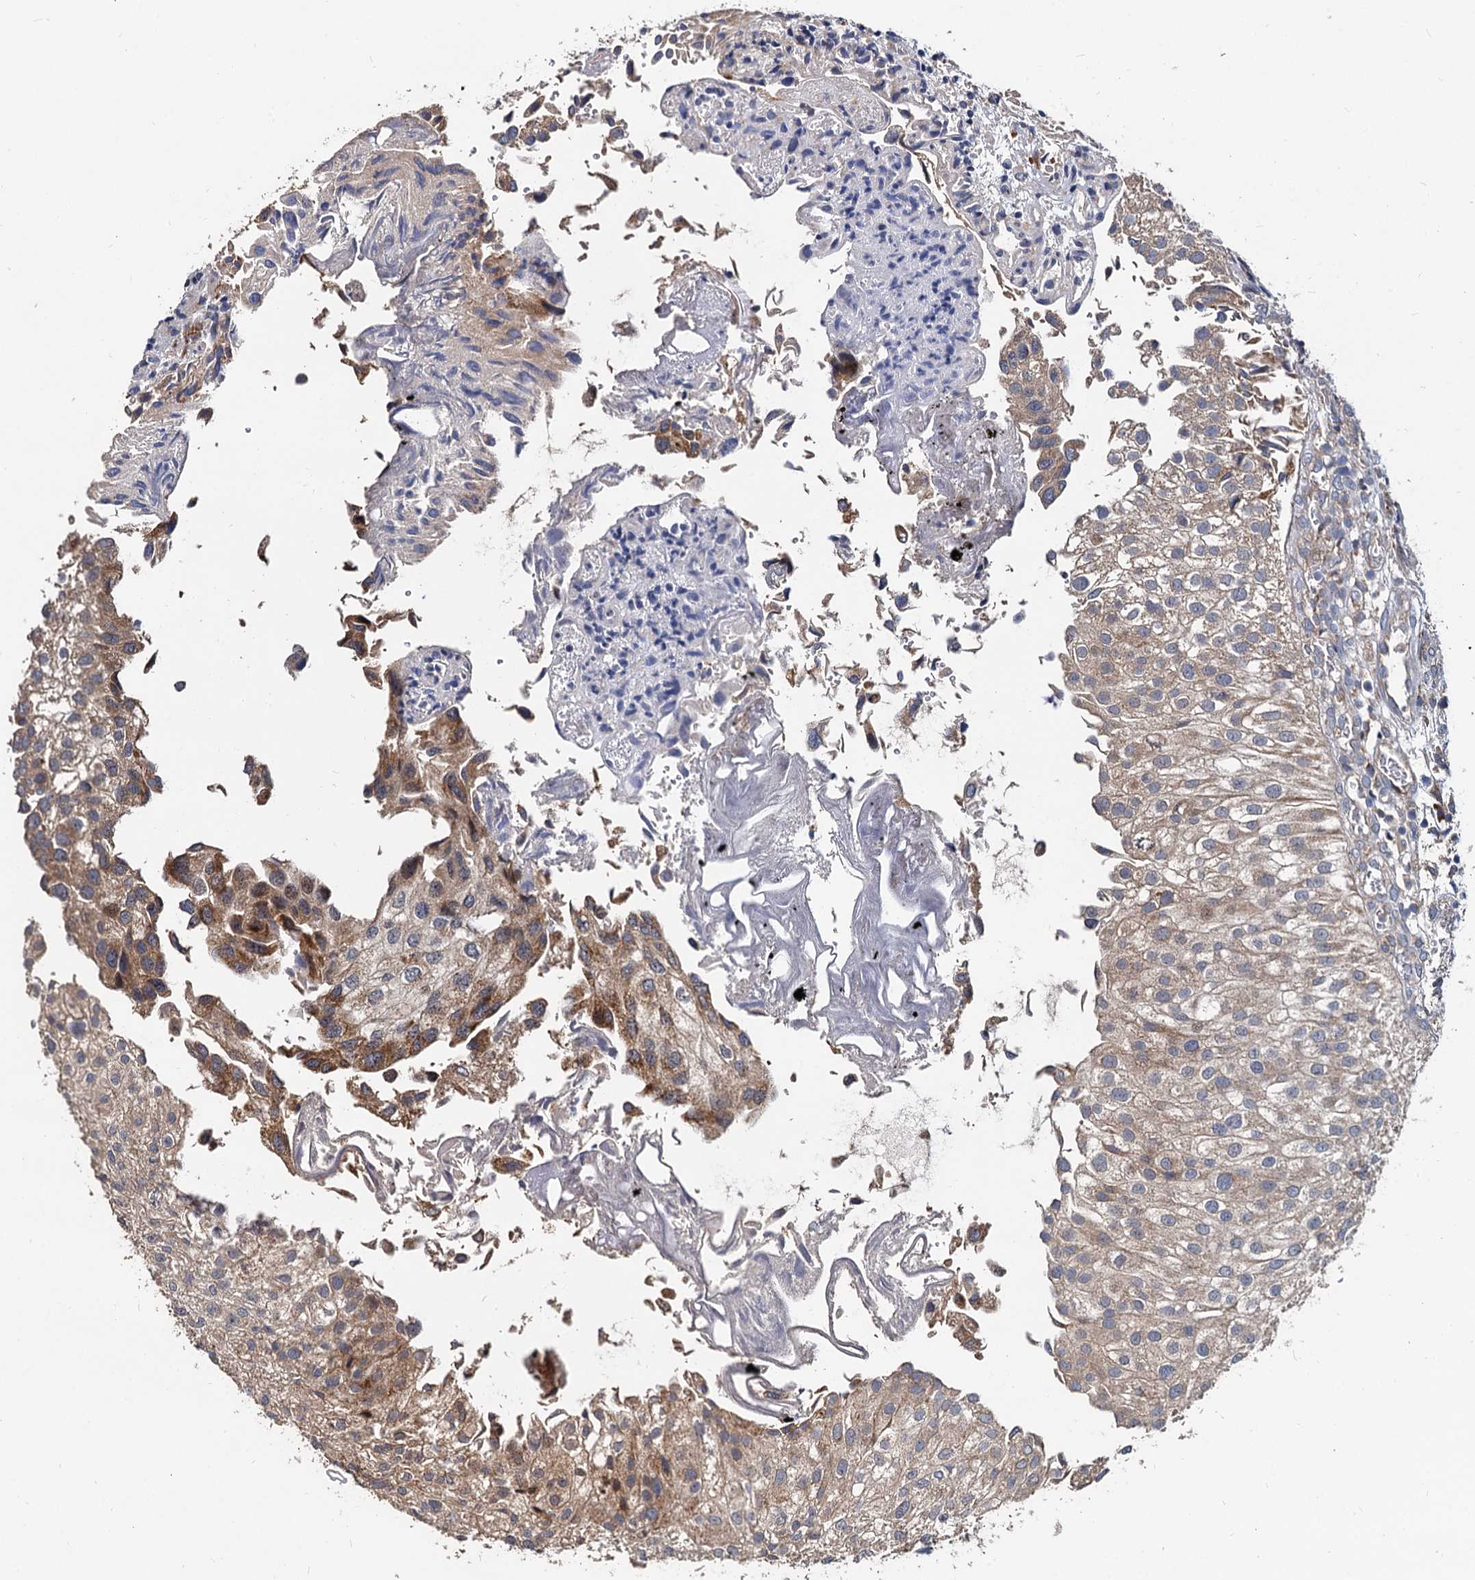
{"staining": {"intensity": "moderate", "quantity": "<25%", "location": "cytoplasmic/membranous"}, "tissue": "urothelial cancer", "cell_type": "Tumor cells", "image_type": "cancer", "snomed": [{"axis": "morphology", "description": "Urothelial carcinoma, Low grade"}, {"axis": "topography", "description": "Urinary bladder"}], "caption": "Urothelial carcinoma (low-grade) stained for a protein (brown) displays moderate cytoplasmic/membranous positive expression in approximately <25% of tumor cells.", "gene": "WWC3", "patient": {"sex": "female", "age": 89}}